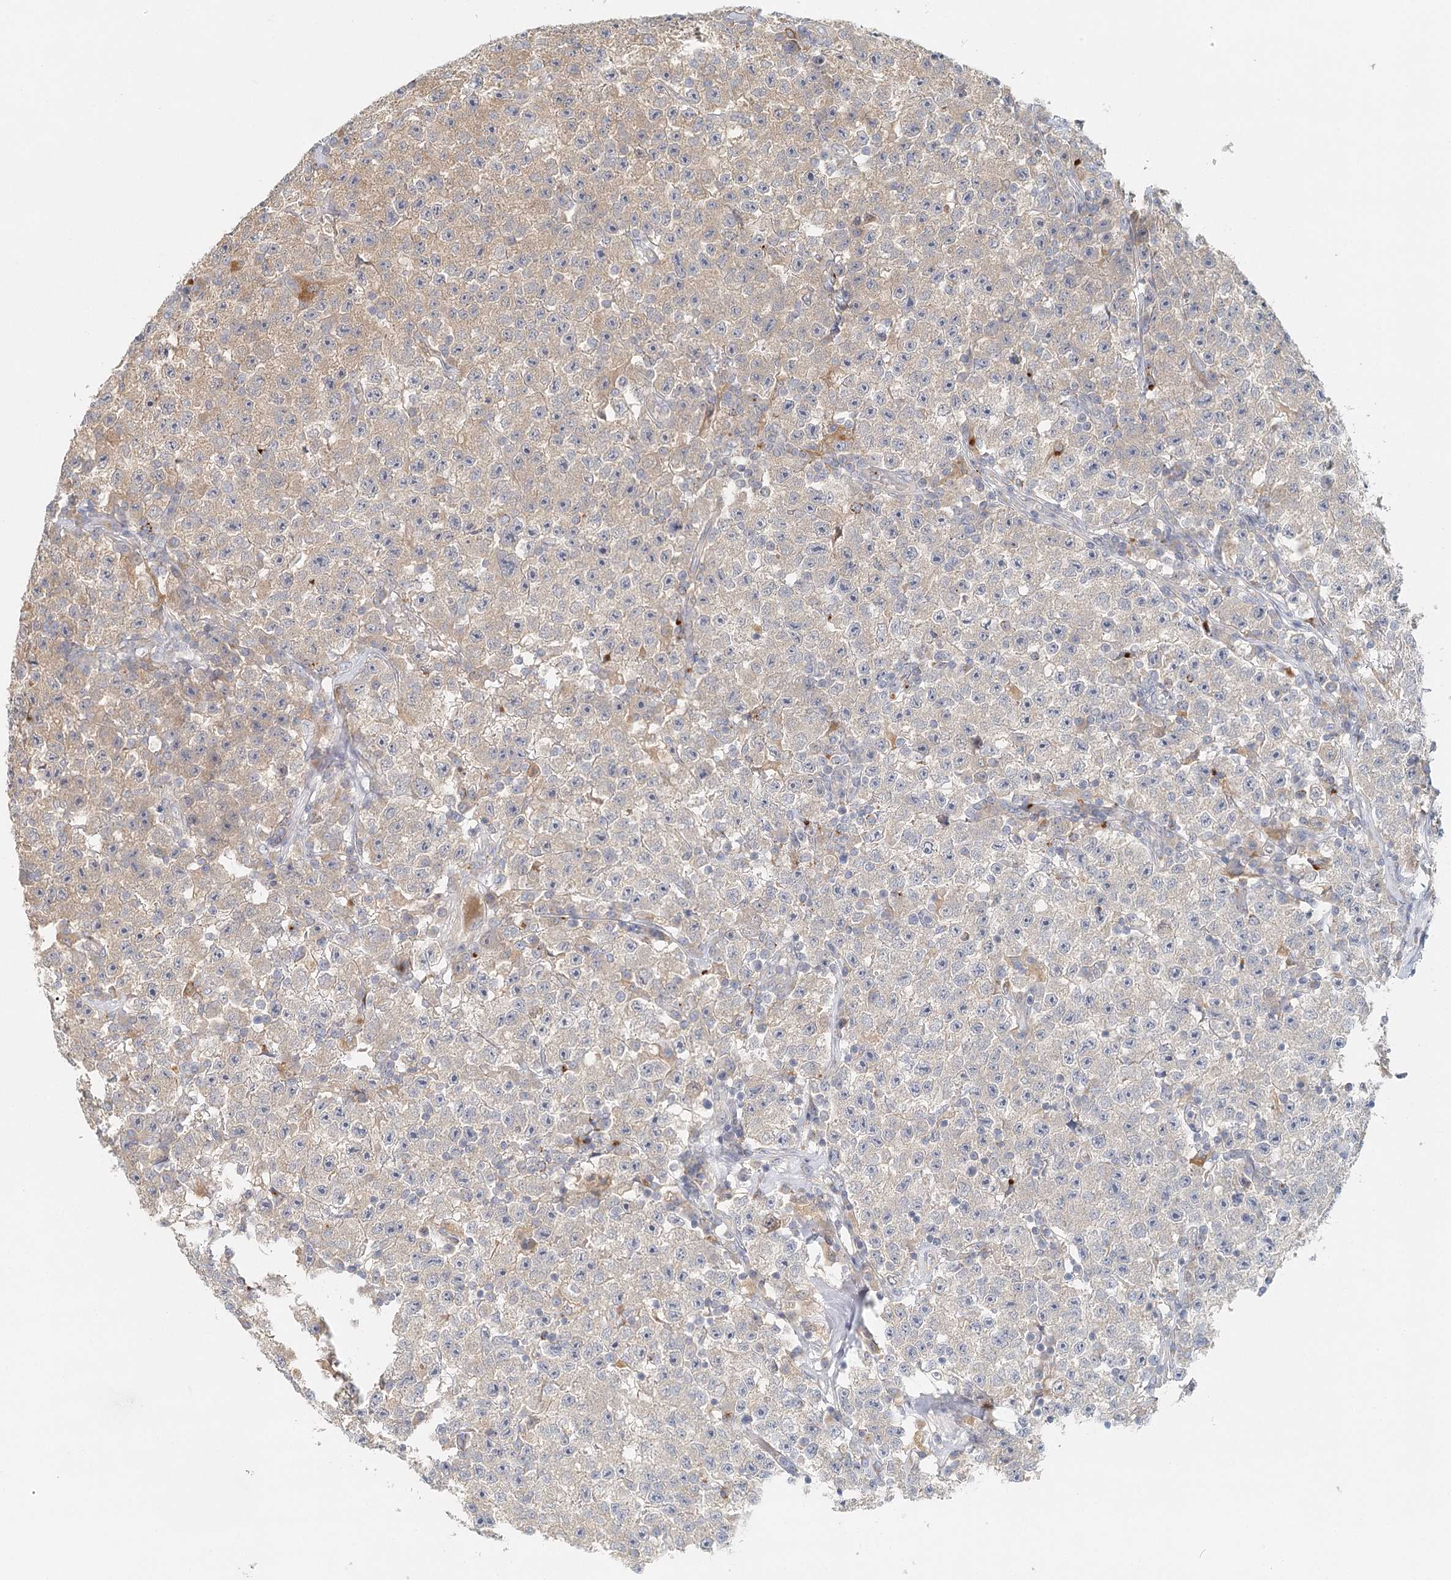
{"staining": {"intensity": "weak", "quantity": "<25%", "location": "cytoplasmic/membranous"}, "tissue": "testis cancer", "cell_type": "Tumor cells", "image_type": "cancer", "snomed": [{"axis": "morphology", "description": "Seminoma, NOS"}, {"axis": "topography", "description": "Testis"}], "caption": "The image exhibits no significant expression in tumor cells of testis cancer. The staining was performed using DAB to visualize the protein expression in brown, while the nuclei were stained in blue with hematoxylin (Magnification: 20x).", "gene": "VSIG1", "patient": {"sex": "male", "age": 22}}